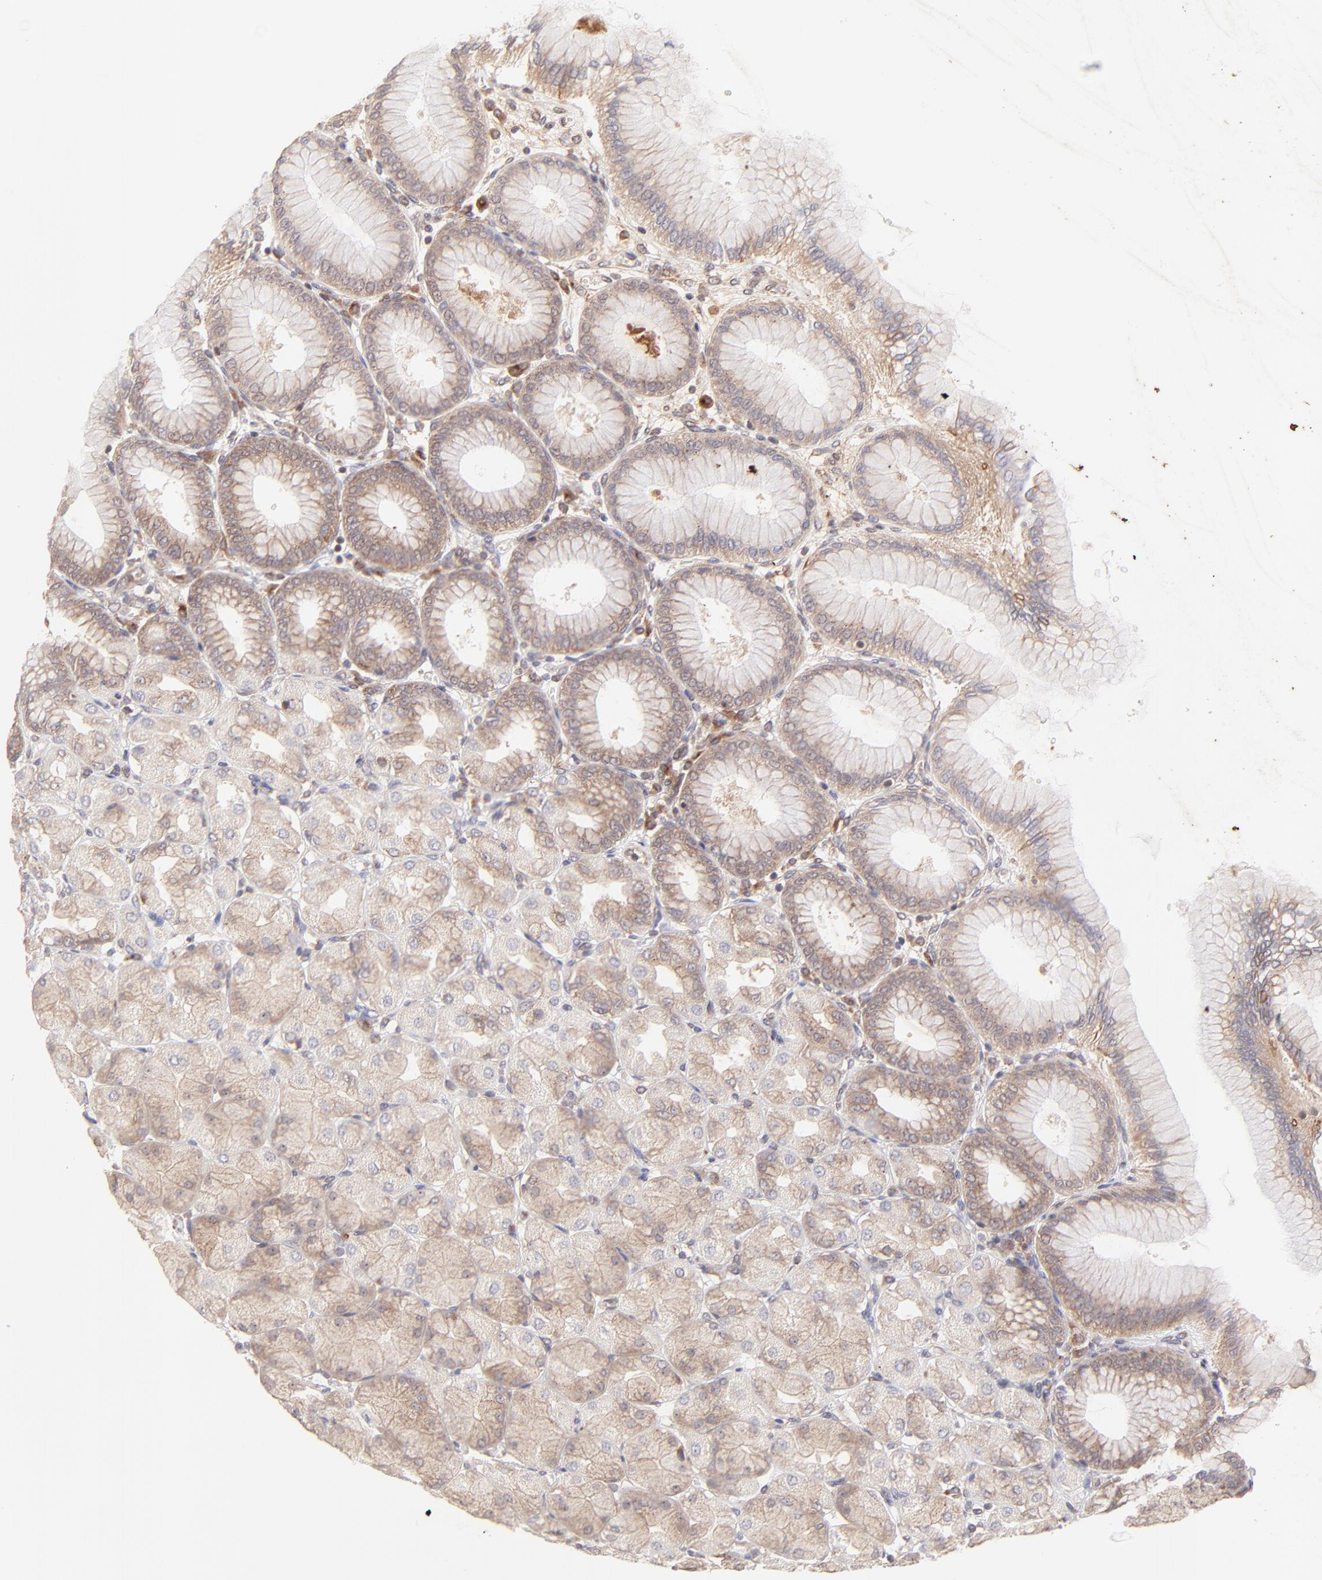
{"staining": {"intensity": "moderate", "quantity": ">75%", "location": "cytoplasmic/membranous"}, "tissue": "stomach", "cell_type": "Glandular cells", "image_type": "normal", "snomed": [{"axis": "morphology", "description": "Normal tissue, NOS"}, {"axis": "topography", "description": "Stomach, upper"}], "caption": "Immunohistochemistry (DAB) staining of benign stomach displays moderate cytoplasmic/membranous protein positivity in about >75% of glandular cells. (Brightfield microscopy of DAB IHC at high magnification).", "gene": "TNRC6B", "patient": {"sex": "female", "age": 56}}